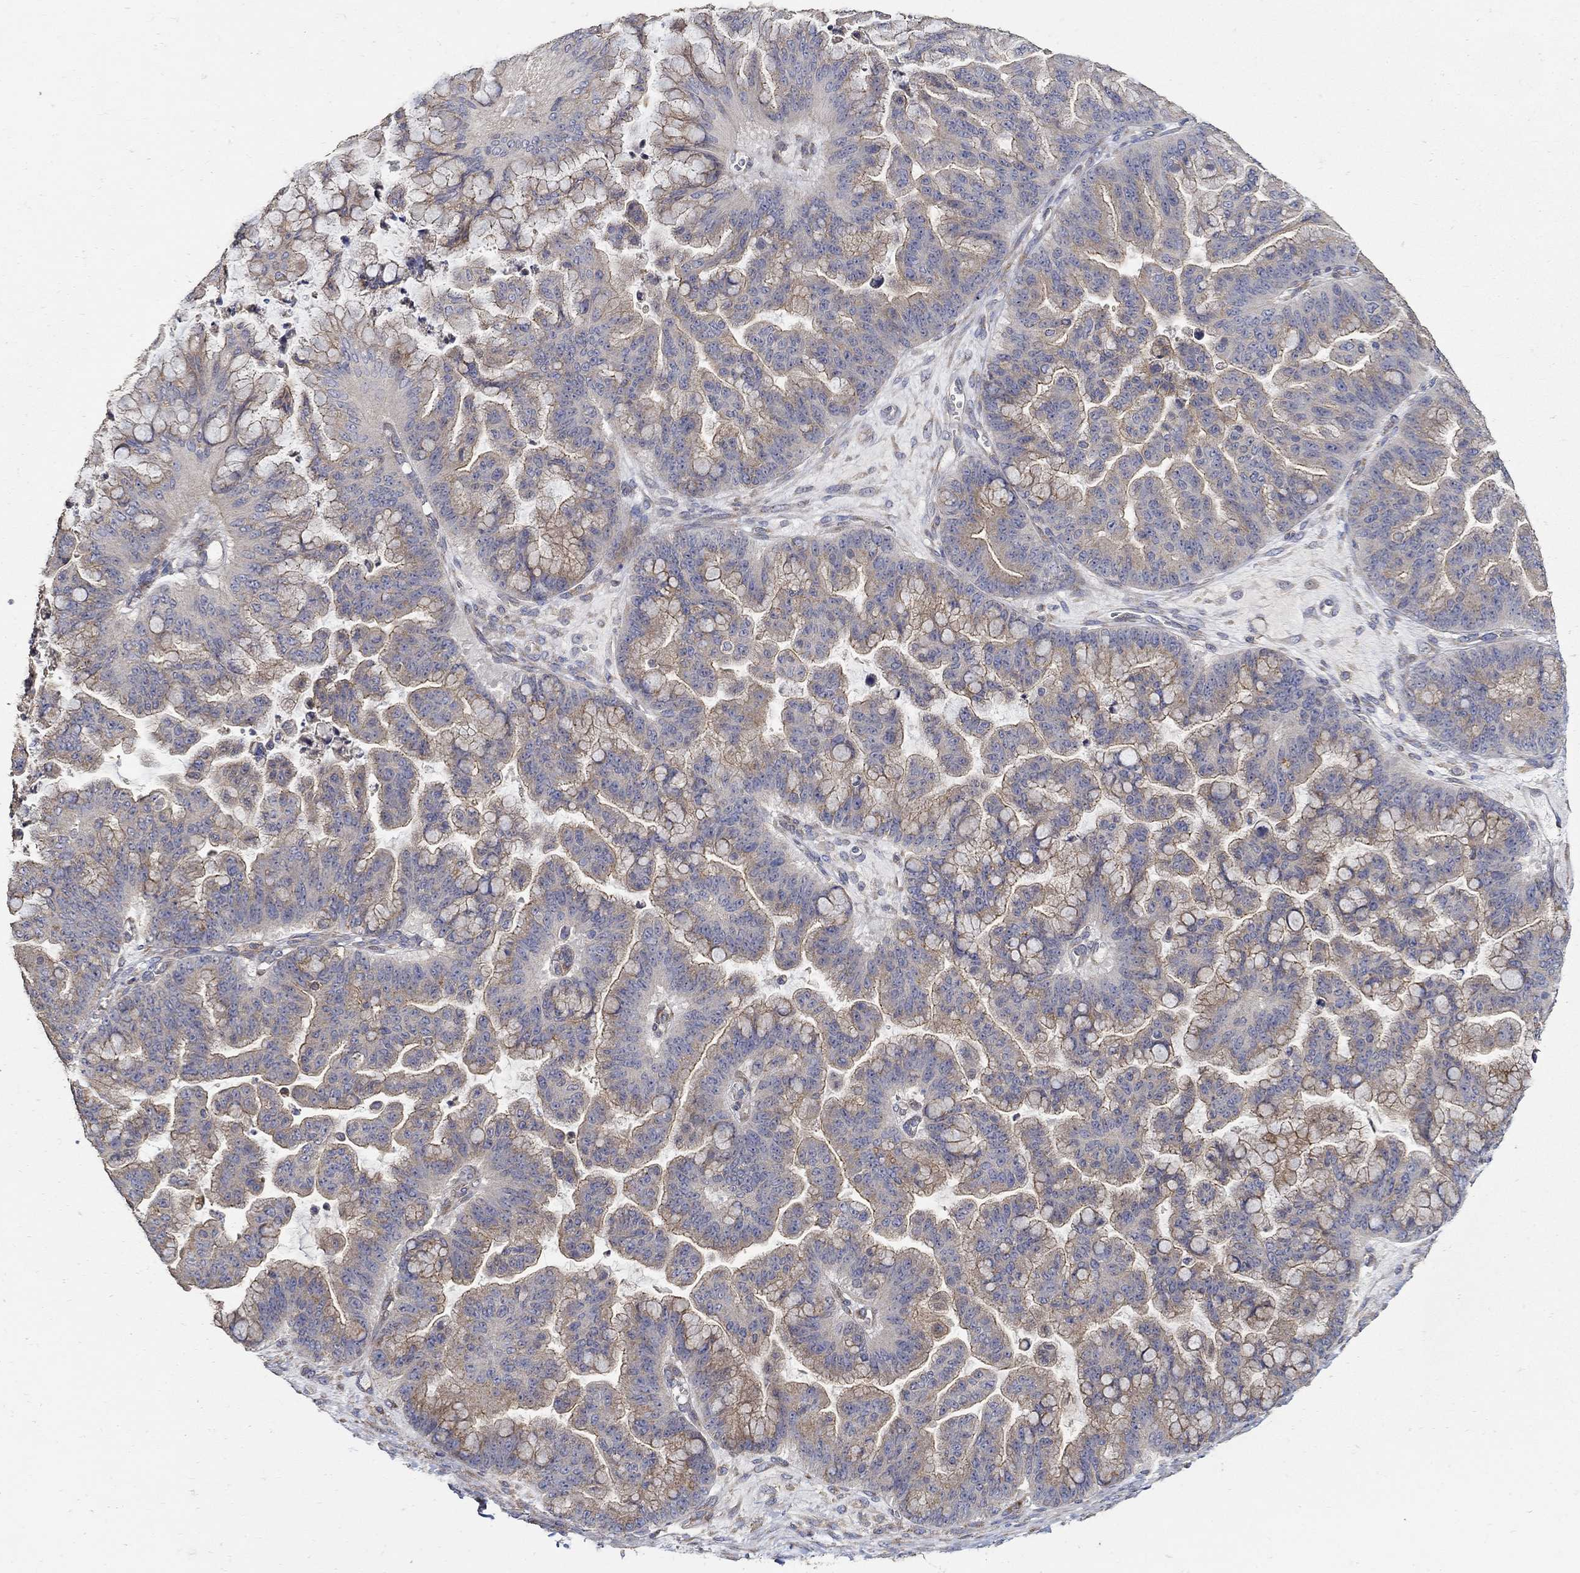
{"staining": {"intensity": "weak", "quantity": ">75%", "location": "cytoplasmic/membranous"}, "tissue": "ovarian cancer", "cell_type": "Tumor cells", "image_type": "cancer", "snomed": [{"axis": "morphology", "description": "Cystadenocarcinoma, mucinous, NOS"}, {"axis": "topography", "description": "Ovary"}], "caption": "Ovarian cancer (mucinous cystadenocarcinoma) tissue shows weak cytoplasmic/membranous expression in about >75% of tumor cells, visualized by immunohistochemistry. The staining was performed using DAB, with brown indicating positive protein expression. Nuclei are stained blue with hematoxylin.", "gene": "EMILIN3", "patient": {"sex": "female", "age": 67}}